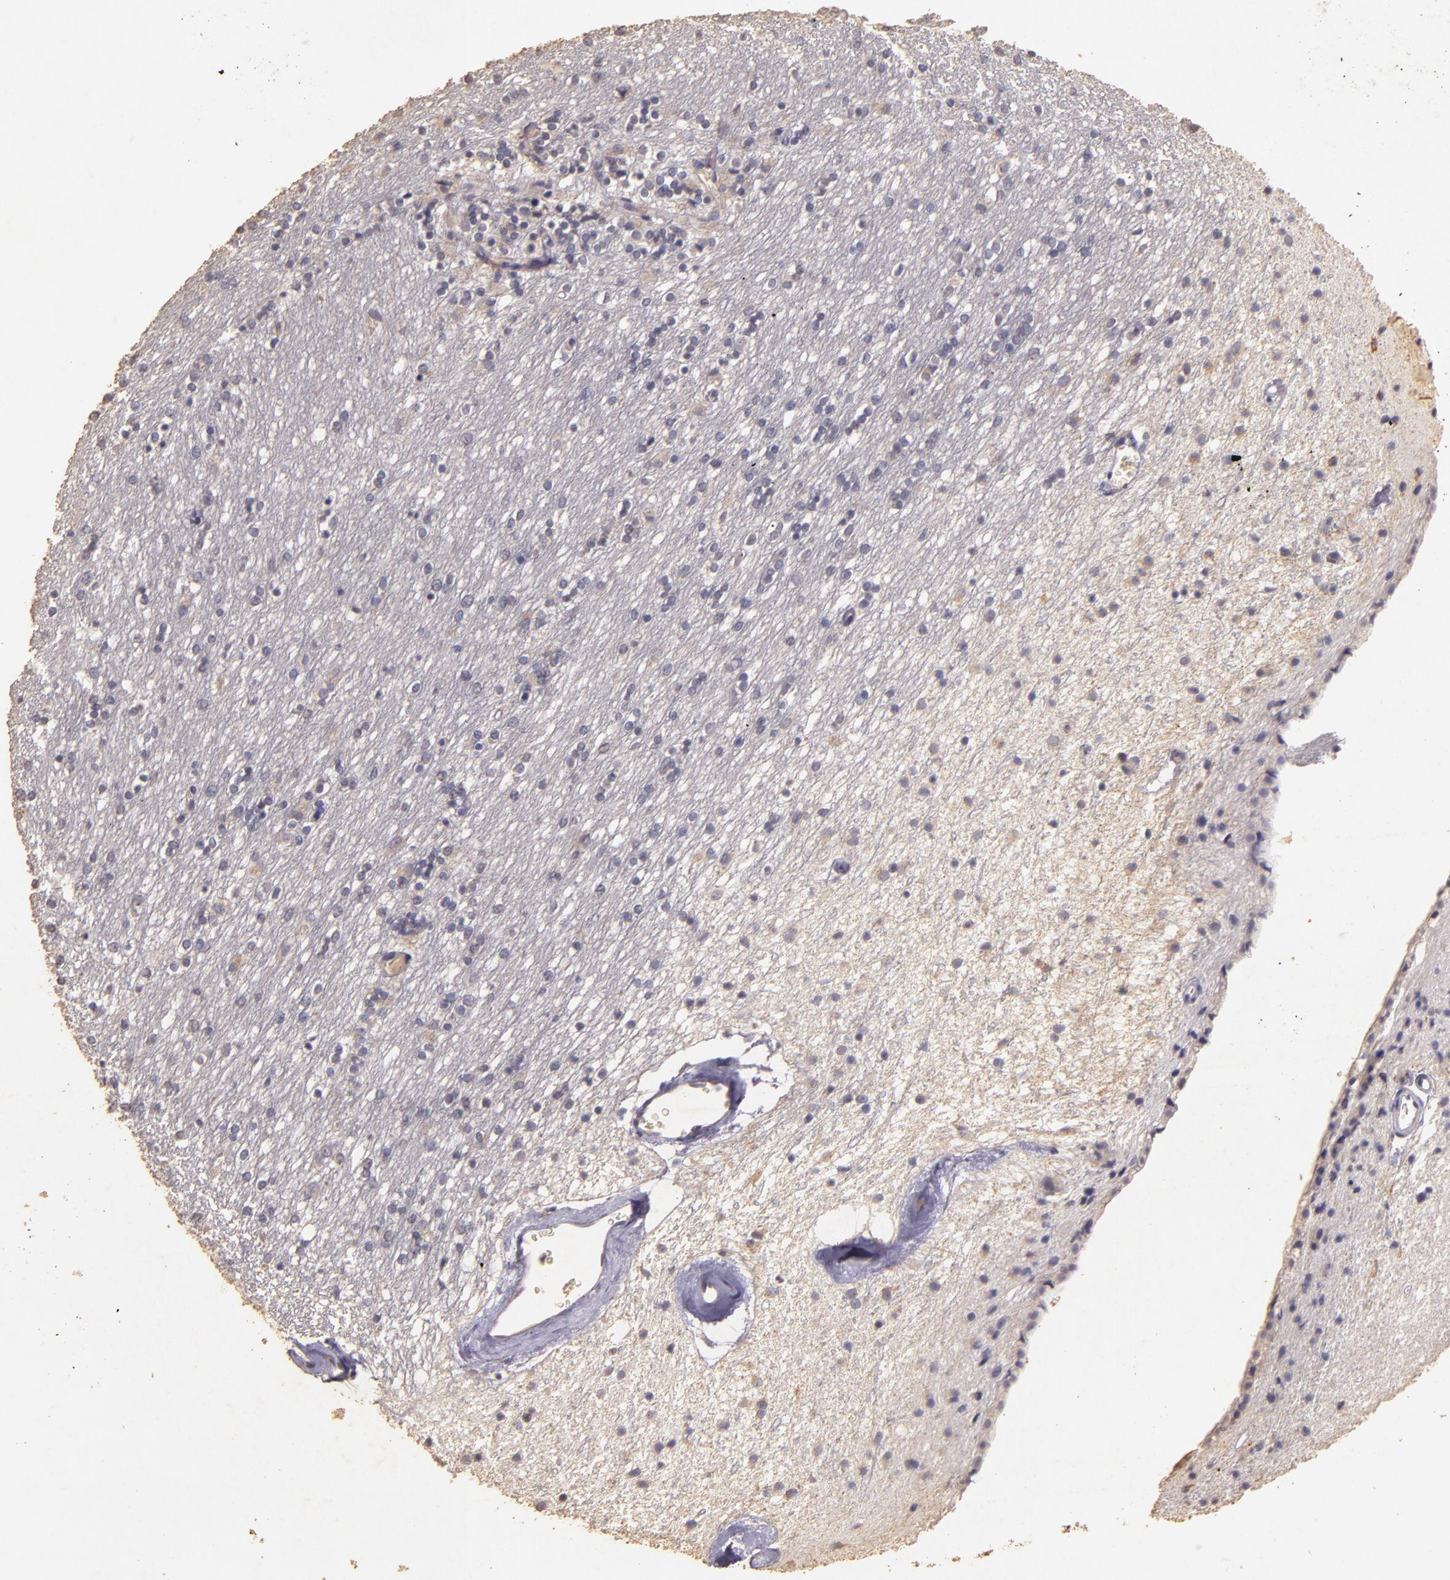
{"staining": {"intensity": "negative", "quantity": "none", "location": "none"}, "tissue": "caudate", "cell_type": "Glial cells", "image_type": "normal", "snomed": [{"axis": "morphology", "description": "Normal tissue, NOS"}, {"axis": "topography", "description": "Lateral ventricle wall"}], "caption": "Glial cells are negative for brown protein staining in normal caudate. Nuclei are stained in blue.", "gene": "BCL2L13", "patient": {"sex": "female", "age": 54}}